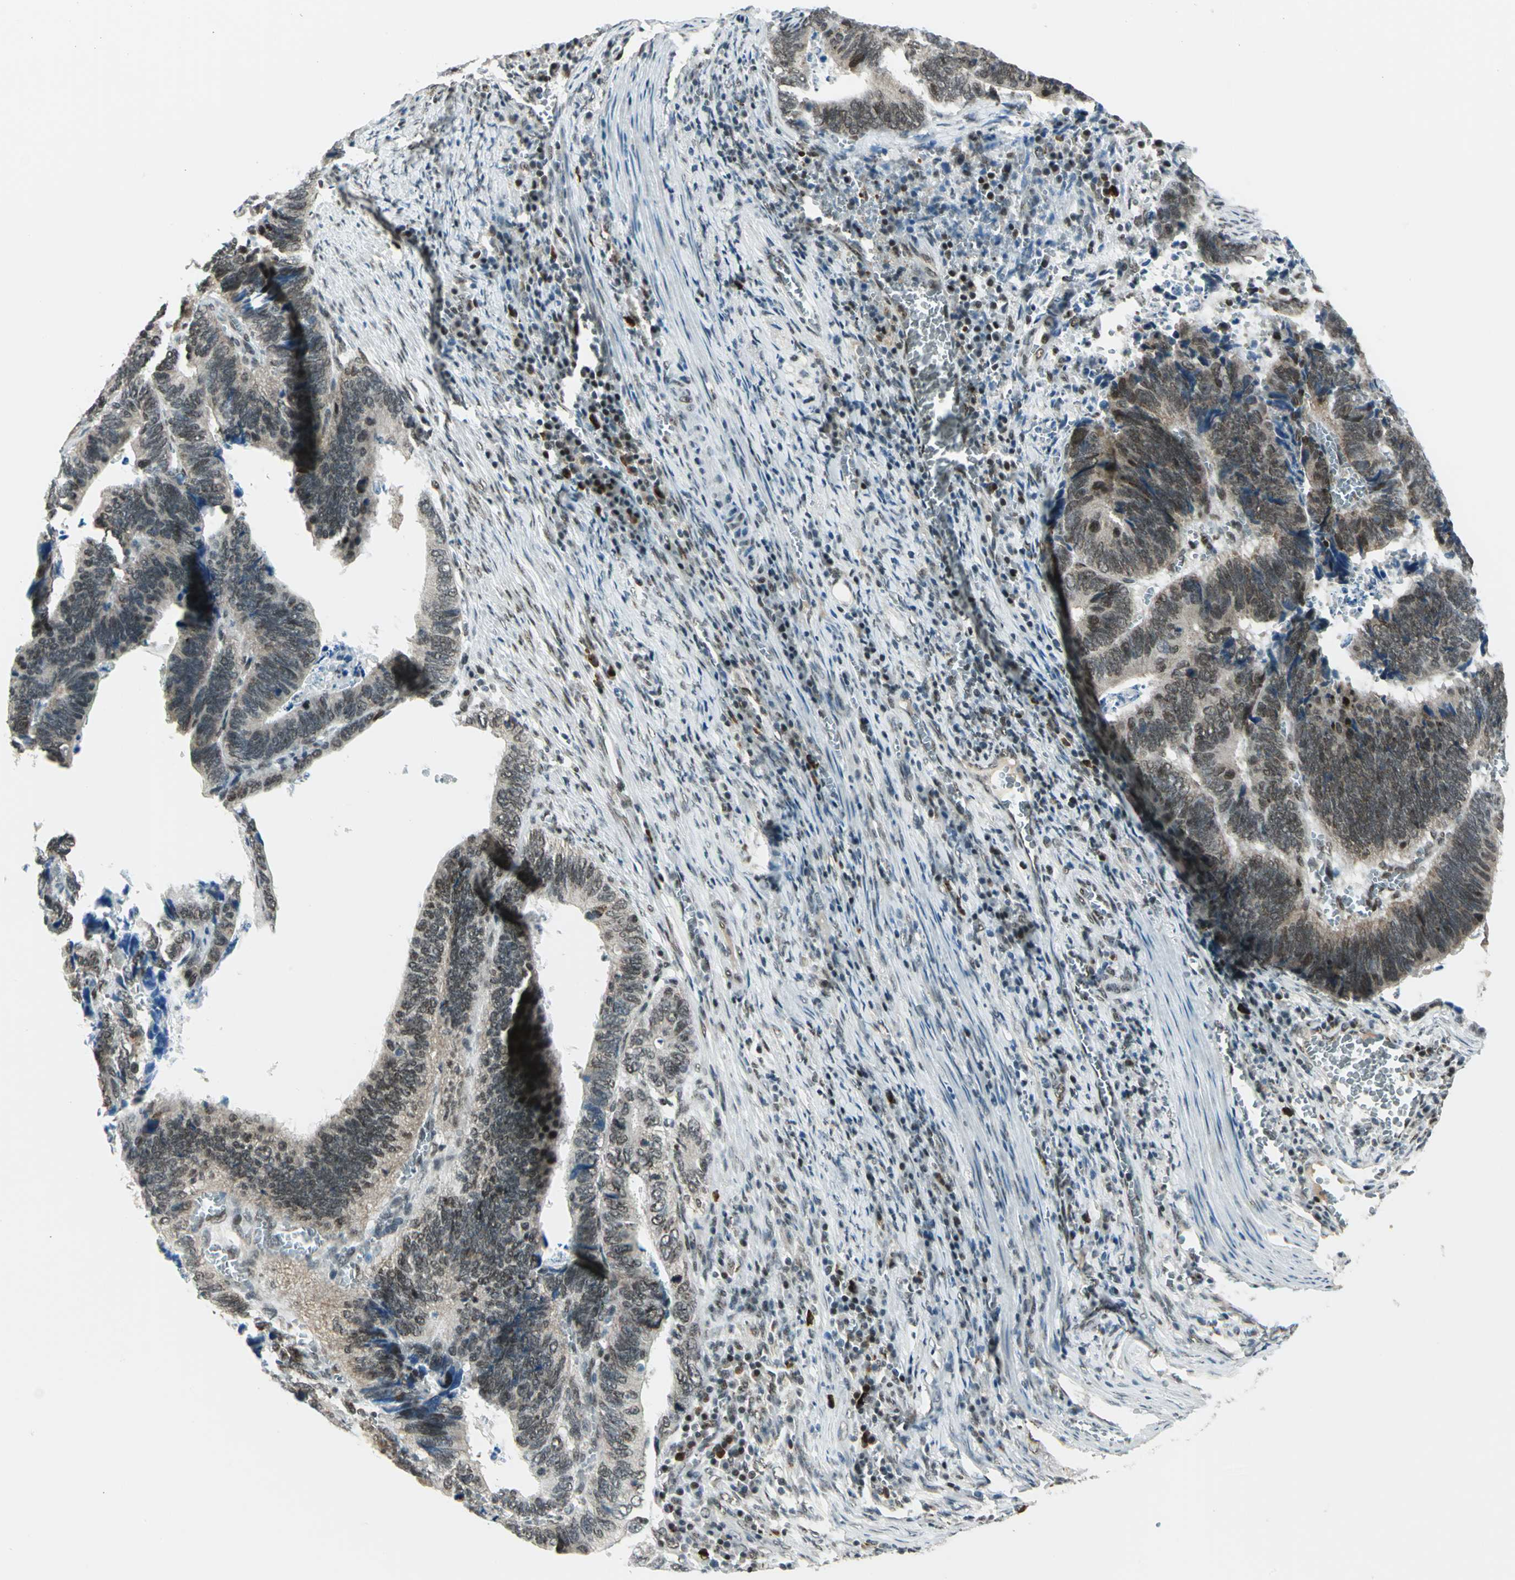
{"staining": {"intensity": "strong", "quantity": ">75%", "location": "cytoplasmic/membranous,nuclear"}, "tissue": "colorectal cancer", "cell_type": "Tumor cells", "image_type": "cancer", "snomed": [{"axis": "morphology", "description": "Adenocarcinoma, NOS"}, {"axis": "topography", "description": "Colon"}], "caption": "A micrograph of human colorectal adenocarcinoma stained for a protein shows strong cytoplasmic/membranous and nuclear brown staining in tumor cells. (DAB = brown stain, brightfield microscopy at high magnification).", "gene": "RAD17", "patient": {"sex": "male", "age": 72}}